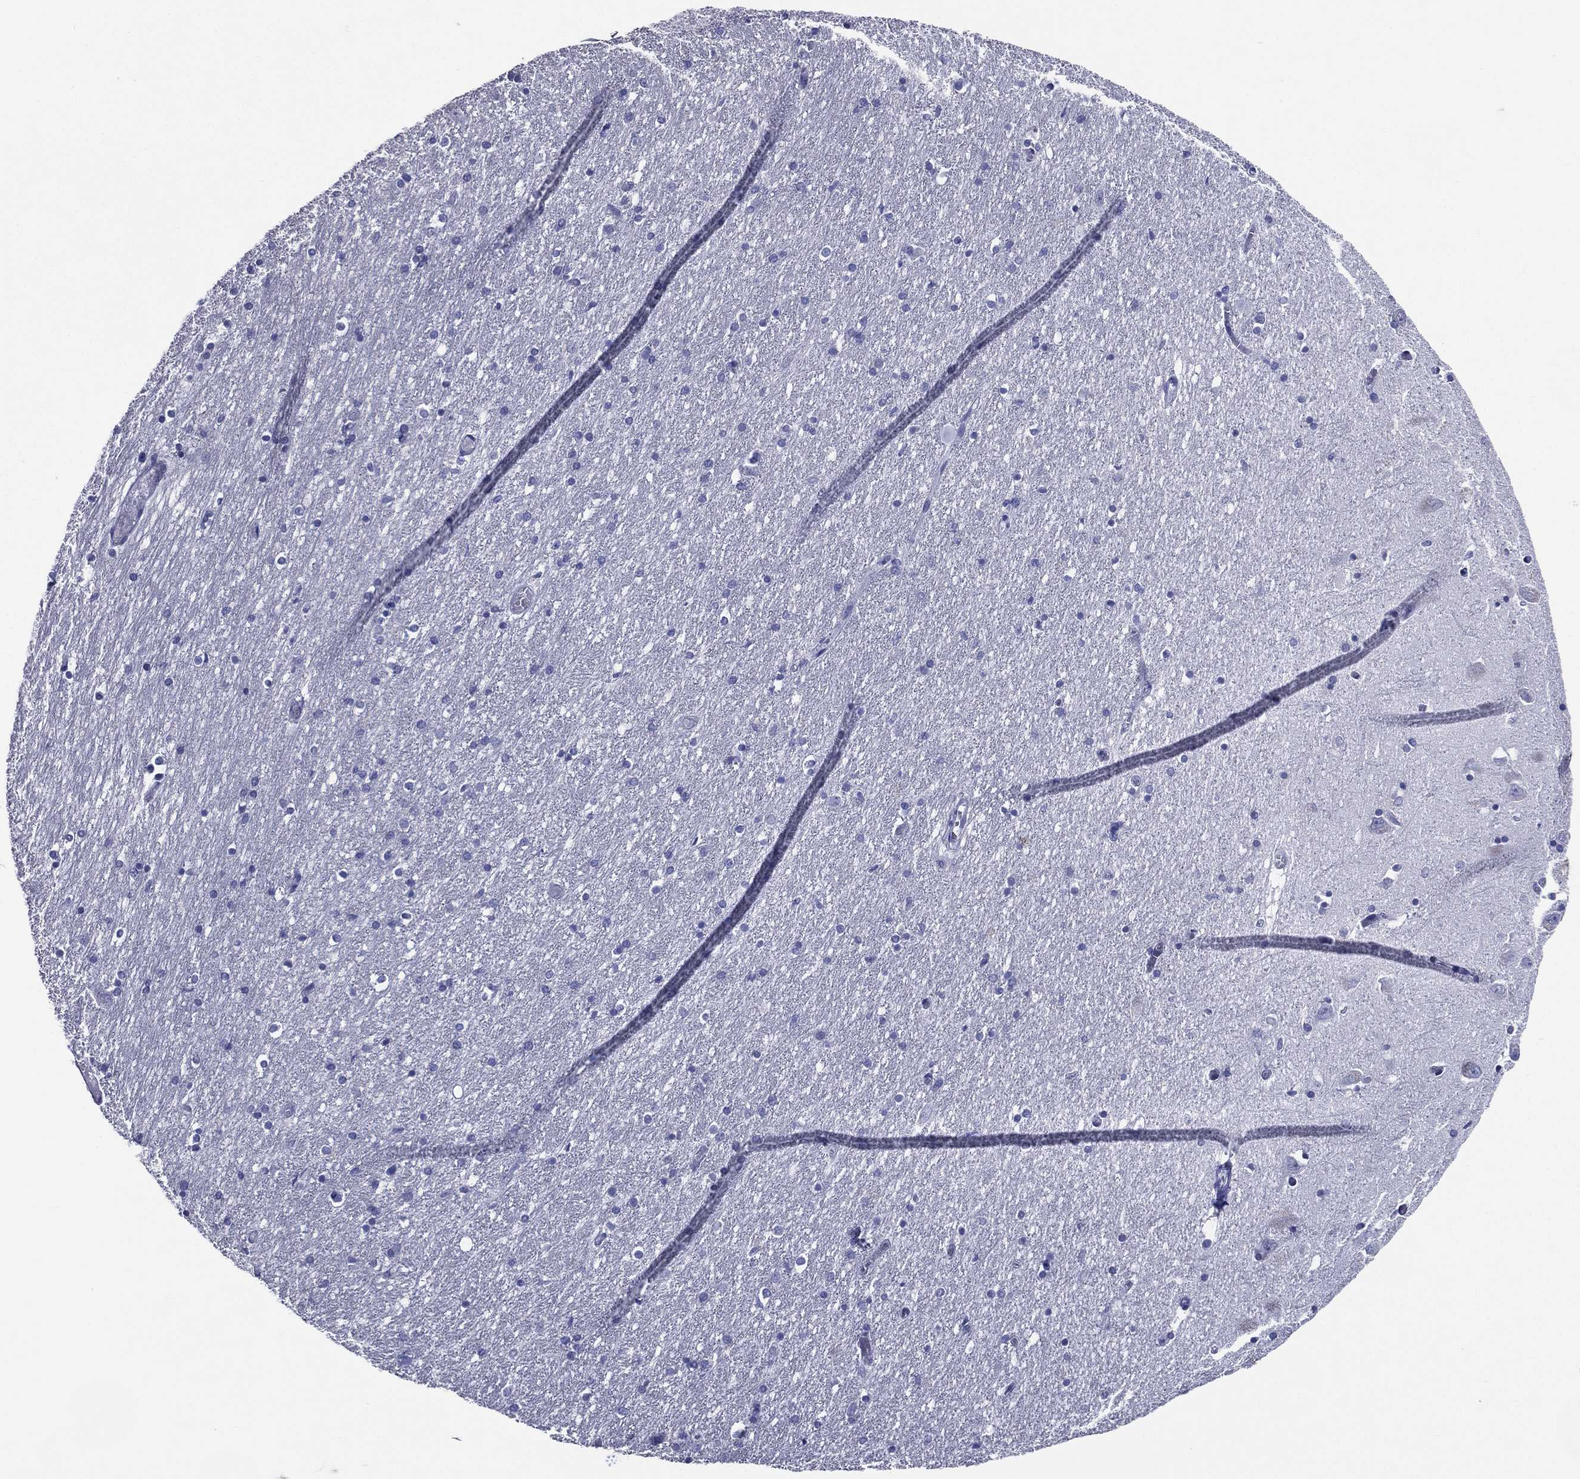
{"staining": {"intensity": "negative", "quantity": "none", "location": "none"}, "tissue": "hippocampus", "cell_type": "Glial cells", "image_type": "normal", "snomed": [{"axis": "morphology", "description": "Normal tissue, NOS"}, {"axis": "topography", "description": "Lateral ventricle wall"}, {"axis": "topography", "description": "Hippocampus"}], "caption": "The immunohistochemistry (IHC) histopathology image has no significant positivity in glial cells of hippocampus.", "gene": "ACE2", "patient": {"sex": "female", "age": 63}}